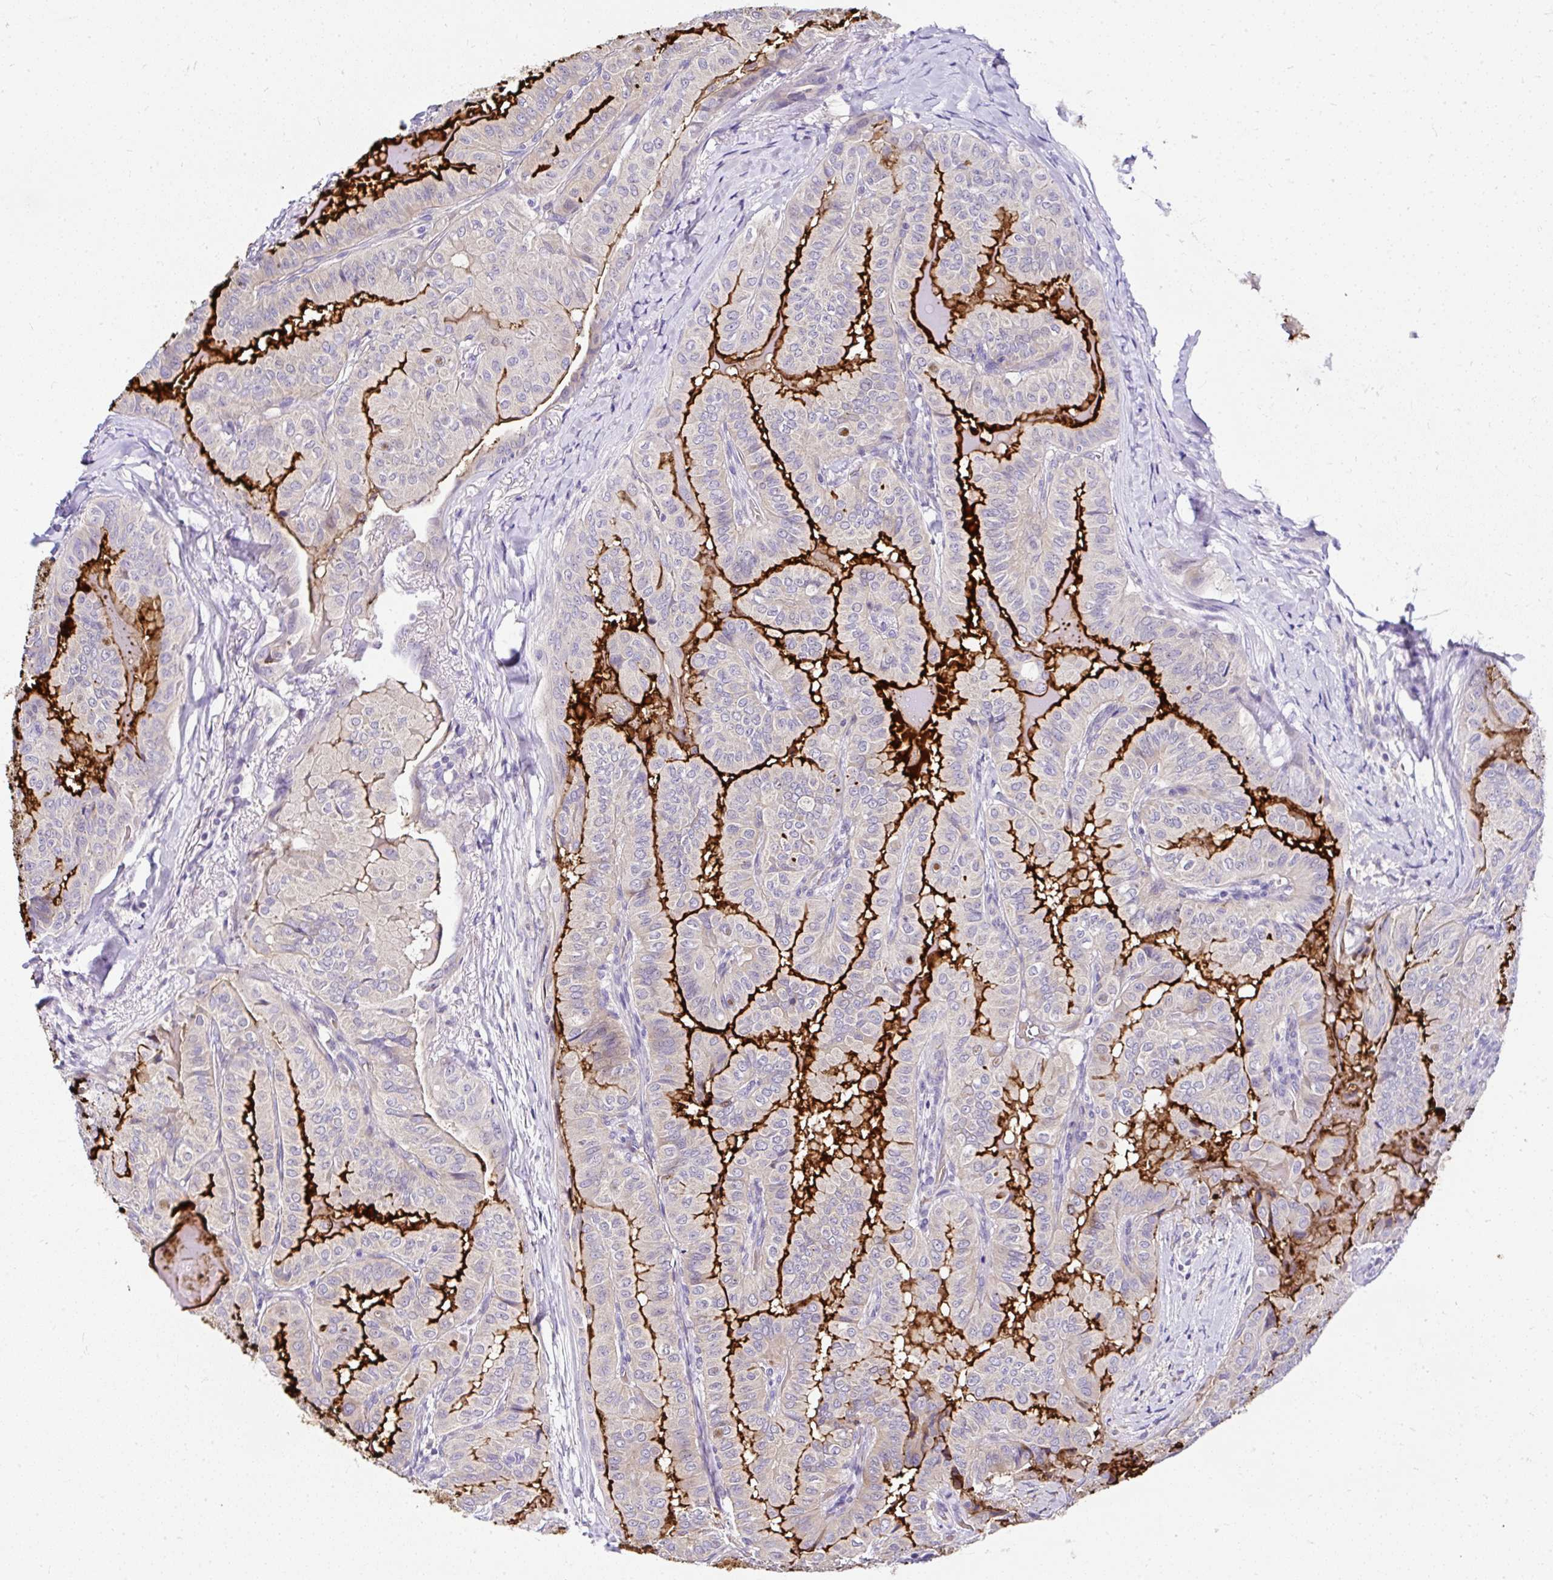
{"staining": {"intensity": "moderate", "quantity": "<25%", "location": "cytoplasmic/membranous"}, "tissue": "thyroid cancer", "cell_type": "Tumor cells", "image_type": "cancer", "snomed": [{"axis": "morphology", "description": "Papillary adenocarcinoma, NOS"}, {"axis": "topography", "description": "Thyroid gland"}], "caption": "IHC (DAB (3,3'-diaminobenzidine)) staining of human thyroid papillary adenocarcinoma shows moderate cytoplasmic/membranous protein staining in approximately <25% of tumor cells.", "gene": "DEPDC5", "patient": {"sex": "female", "age": 68}}